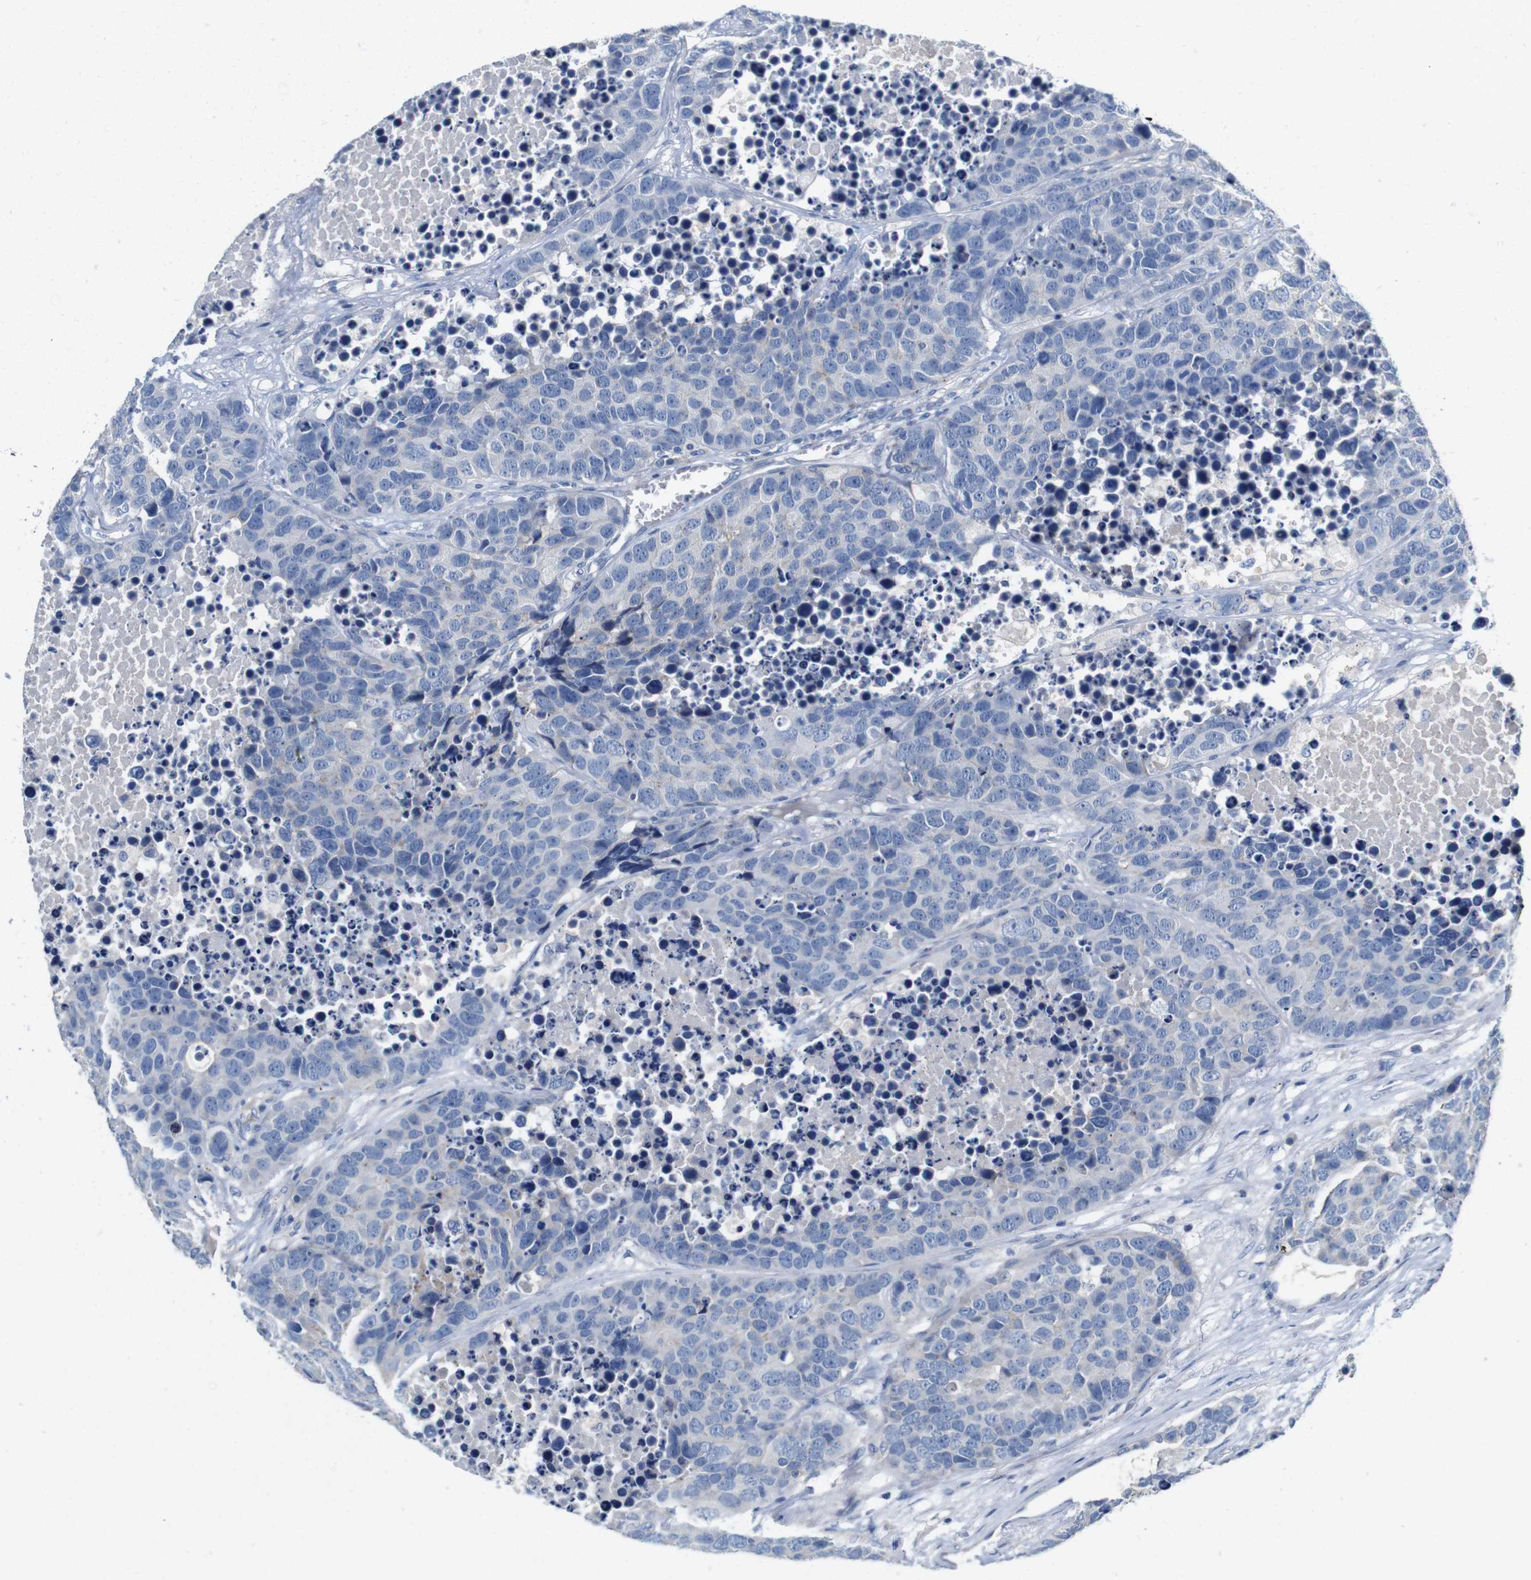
{"staining": {"intensity": "negative", "quantity": "none", "location": "none"}, "tissue": "carcinoid", "cell_type": "Tumor cells", "image_type": "cancer", "snomed": [{"axis": "morphology", "description": "Carcinoid, malignant, NOS"}, {"axis": "topography", "description": "Lung"}], "caption": "Carcinoid stained for a protein using IHC displays no expression tumor cells.", "gene": "IGSF8", "patient": {"sex": "male", "age": 60}}